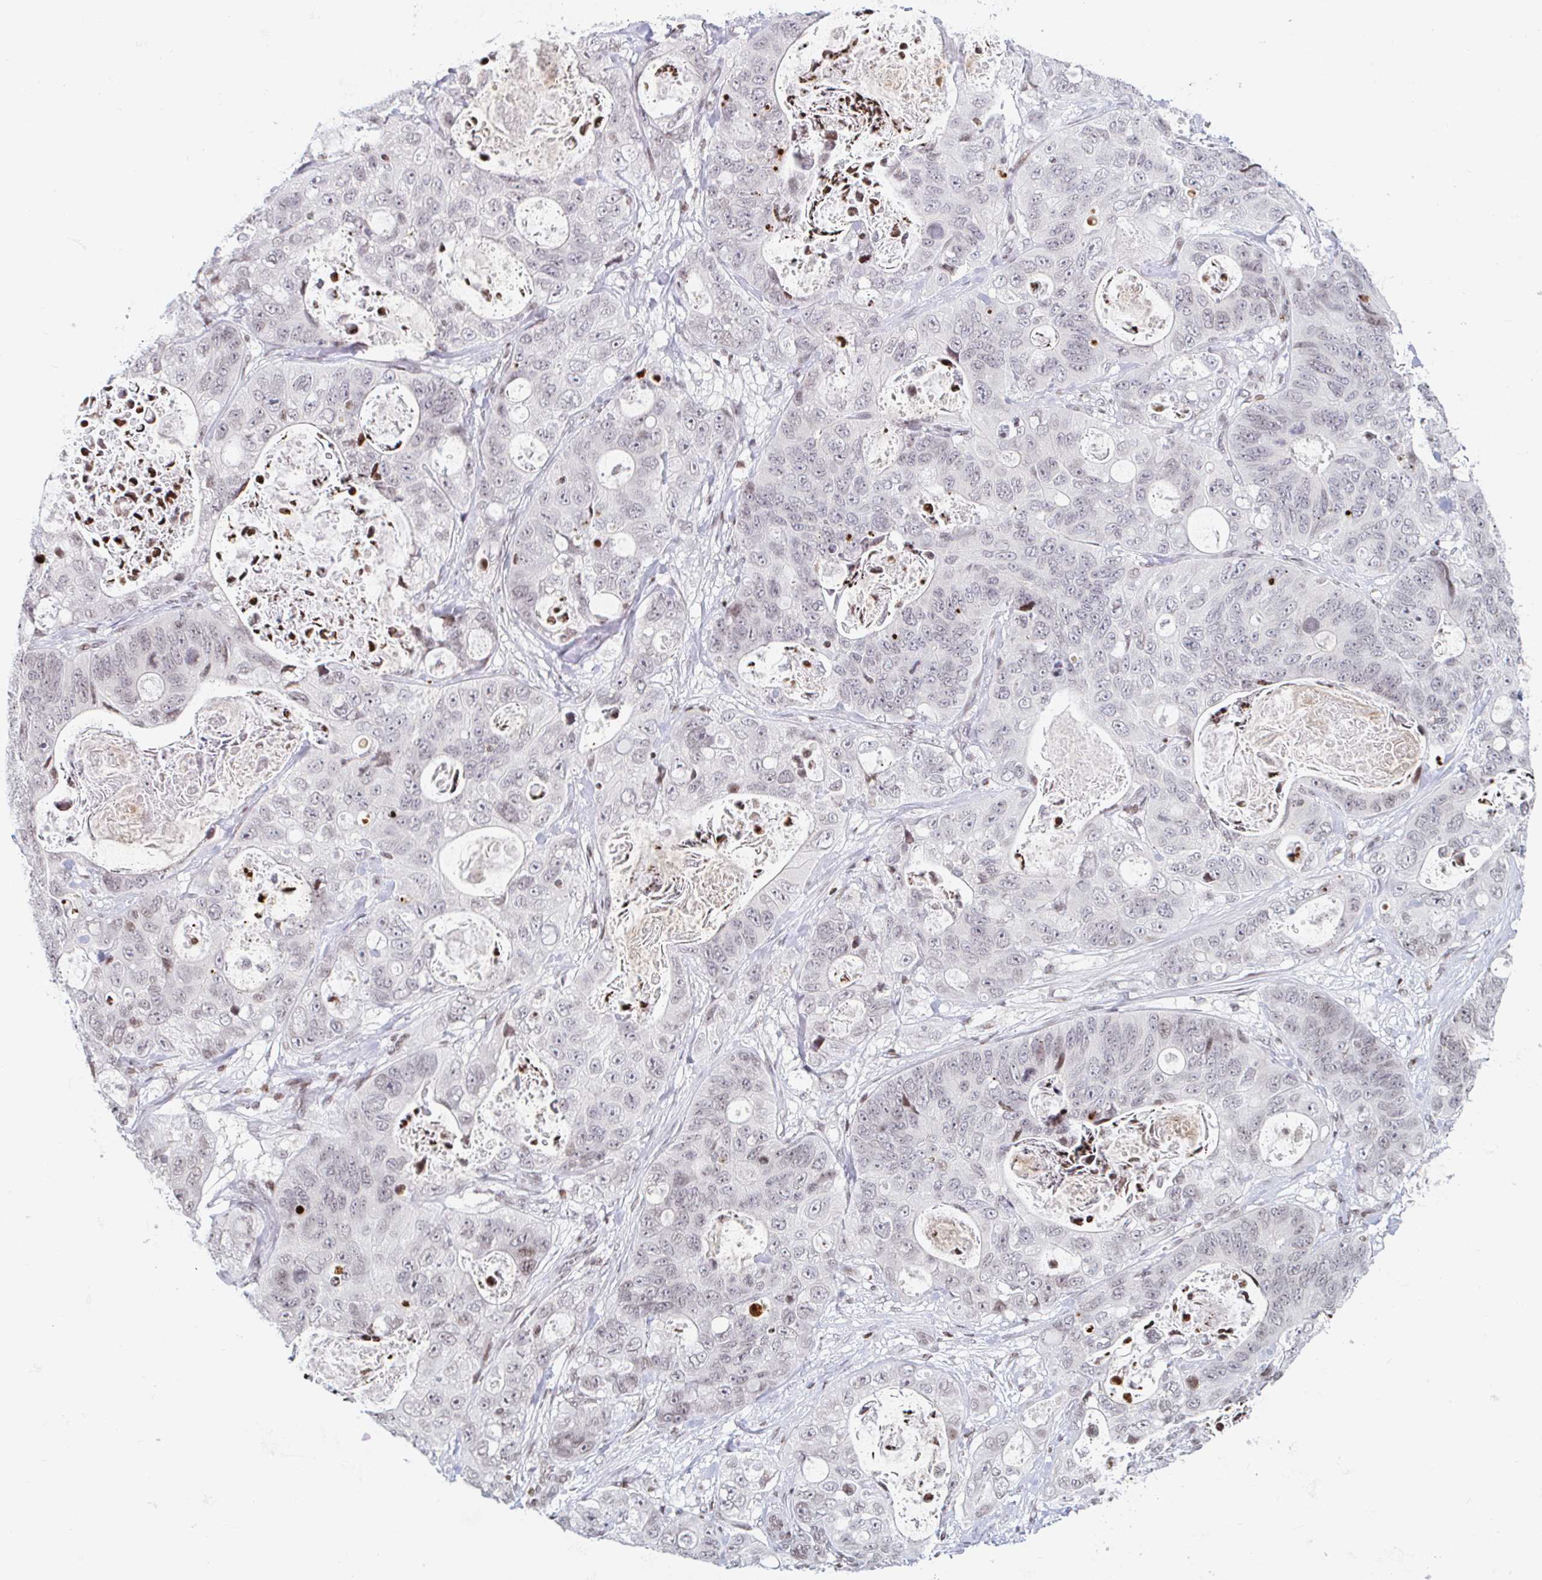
{"staining": {"intensity": "weak", "quantity": "25%-75%", "location": "nuclear"}, "tissue": "stomach cancer", "cell_type": "Tumor cells", "image_type": "cancer", "snomed": [{"axis": "morphology", "description": "Normal tissue, NOS"}, {"axis": "morphology", "description": "Adenocarcinoma, NOS"}, {"axis": "topography", "description": "Stomach"}], "caption": "Immunohistochemical staining of stomach adenocarcinoma exhibits low levels of weak nuclear staining in about 25%-75% of tumor cells.", "gene": "HOXC10", "patient": {"sex": "female", "age": 89}}